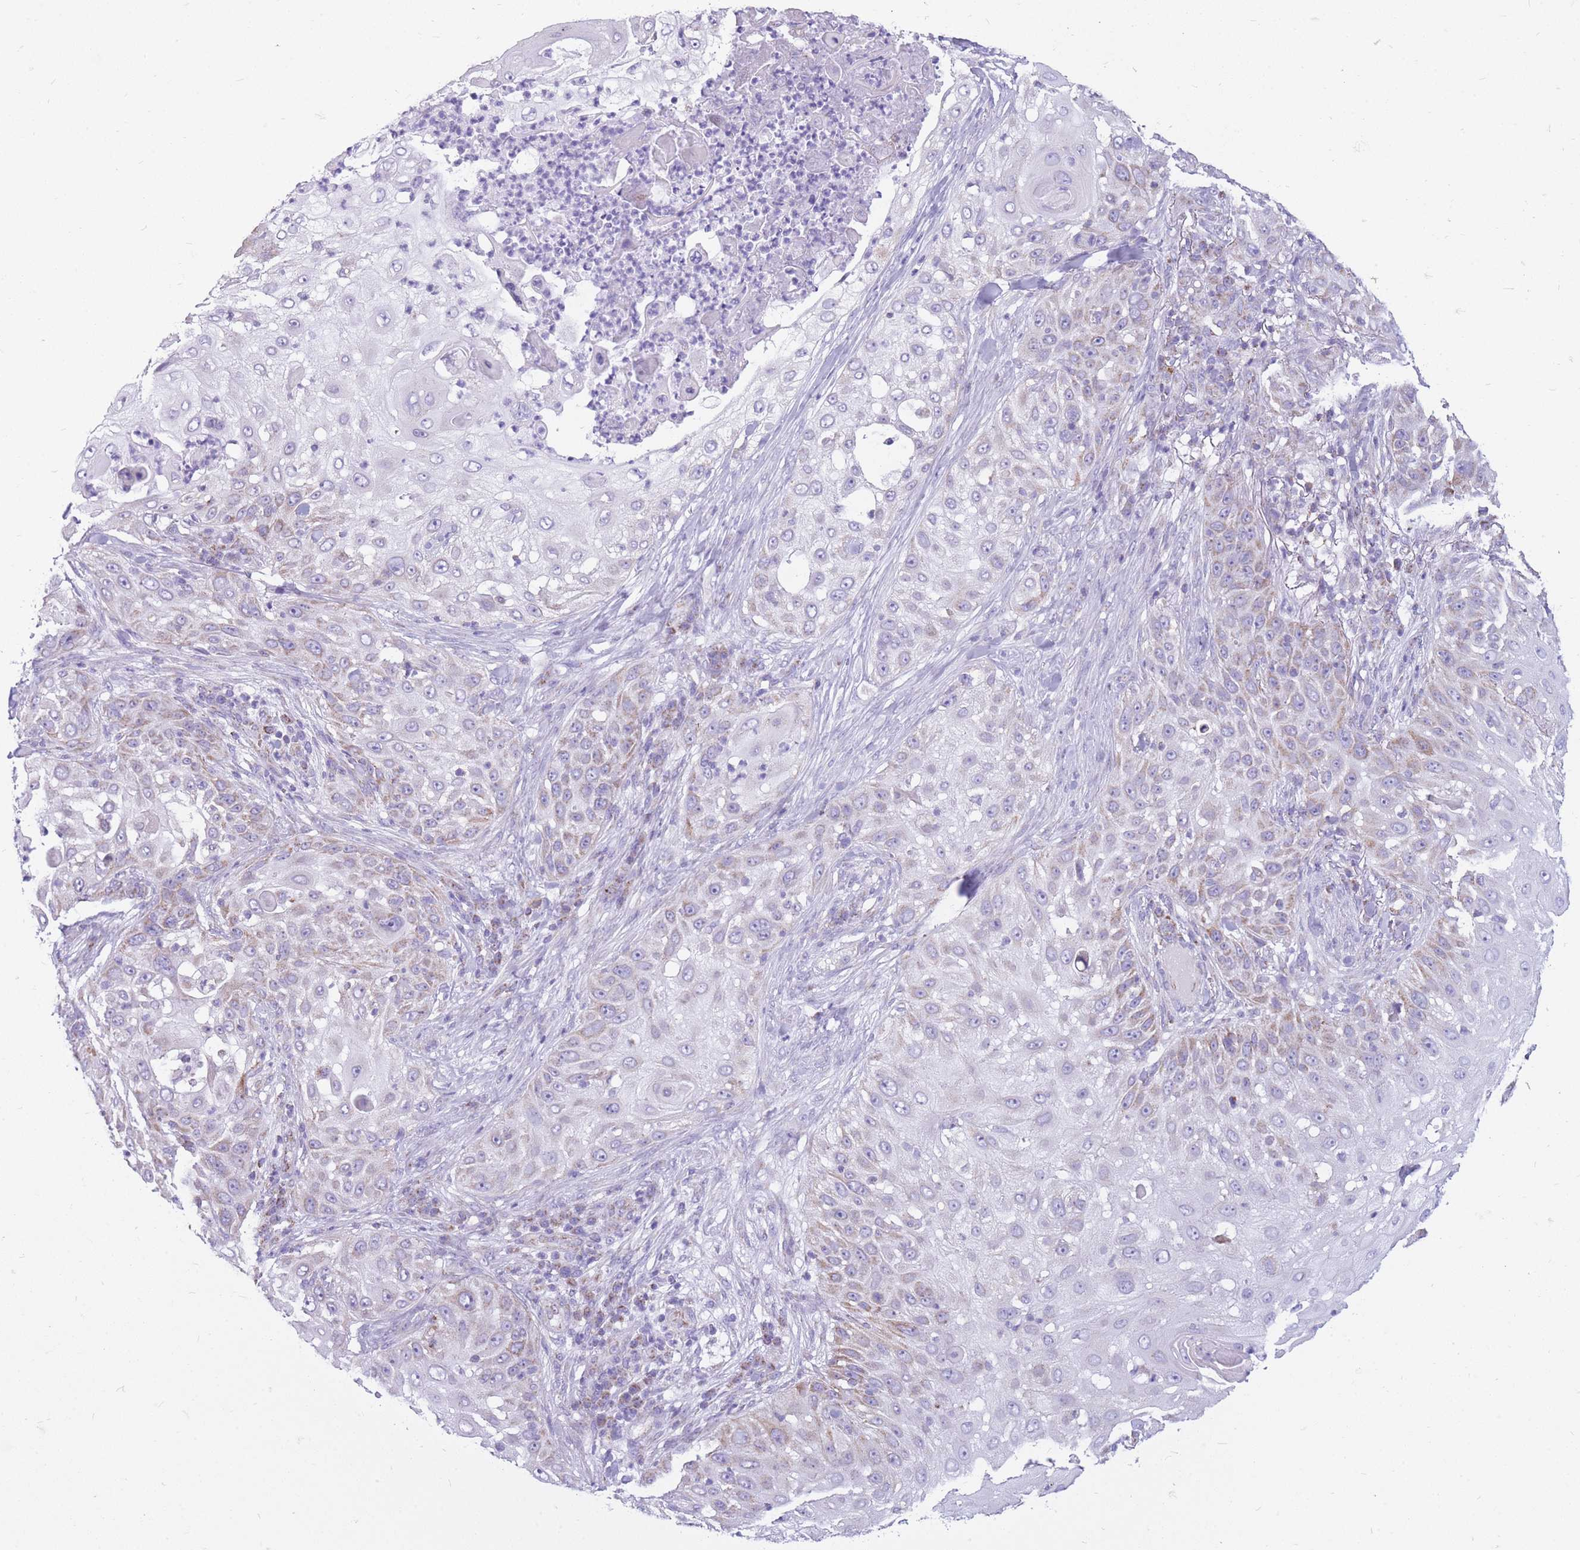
{"staining": {"intensity": "weak", "quantity": "<25%", "location": "cytoplasmic/membranous"}, "tissue": "skin cancer", "cell_type": "Tumor cells", "image_type": "cancer", "snomed": [{"axis": "morphology", "description": "Squamous cell carcinoma, NOS"}, {"axis": "topography", "description": "Skin"}], "caption": "Immunohistochemistry image of neoplastic tissue: squamous cell carcinoma (skin) stained with DAB (3,3'-diaminobenzidine) displays no significant protein expression in tumor cells.", "gene": "PCSK1", "patient": {"sex": "female", "age": 44}}